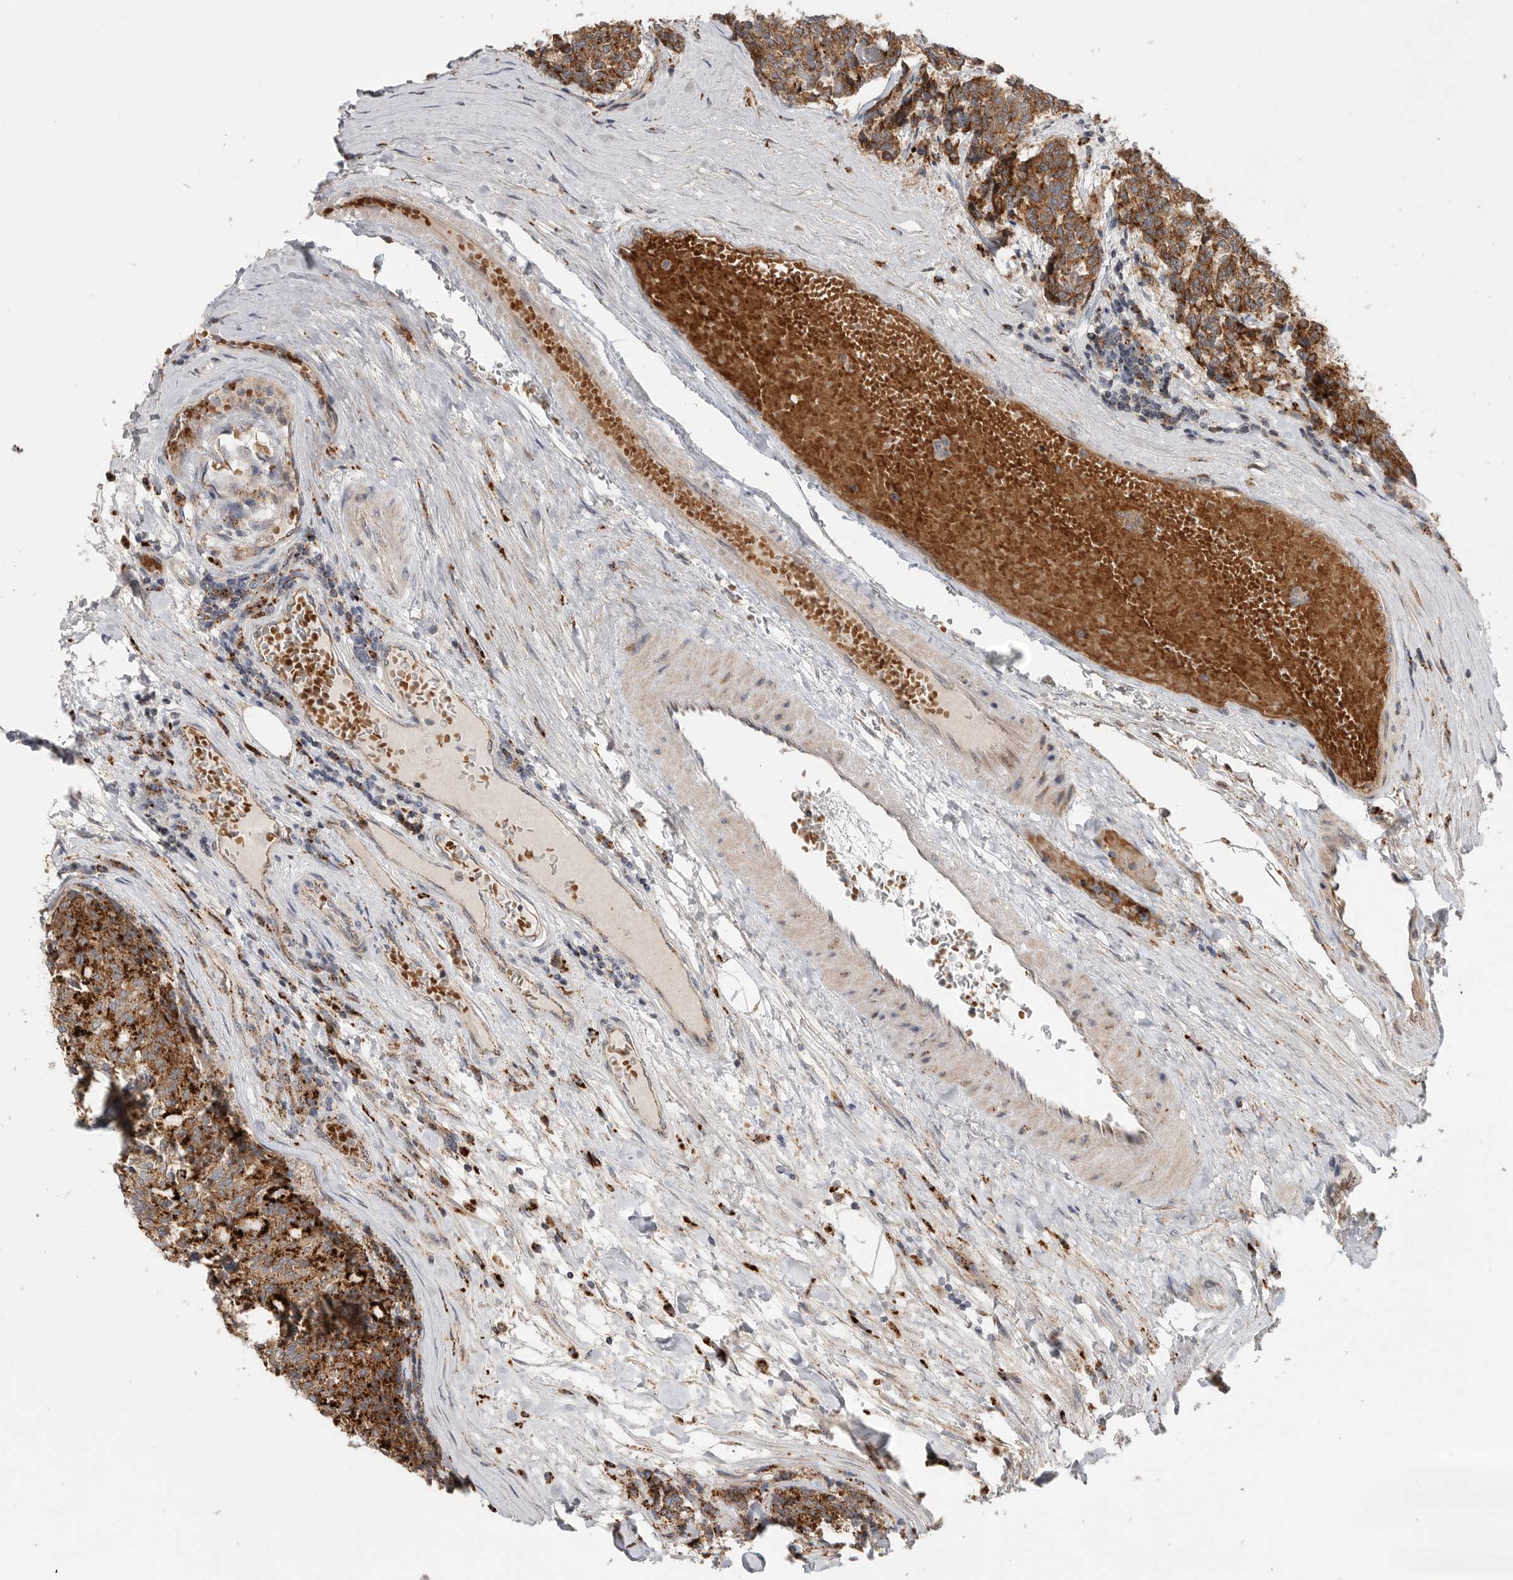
{"staining": {"intensity": "strong", "quantity": ">75%", "location": "cytoplasmic/membranous"}, "tissue": "carcinoid", "cell_type": "Tumor cells", "image_type": "cancer", "snomed": [{"axis": "morphology", "description": "Carcinoid, malignant, NOS"}, {"axis": "topography", "description": "Pancreas"}], "caption": "The photomicrograph reveals staining of carcinoid, revealing strong cytoplasmic/membranous protein staining (brown color) within tumor cells.", "gene": "GALNS", "patient": {"sex": "female", "age": 54}}